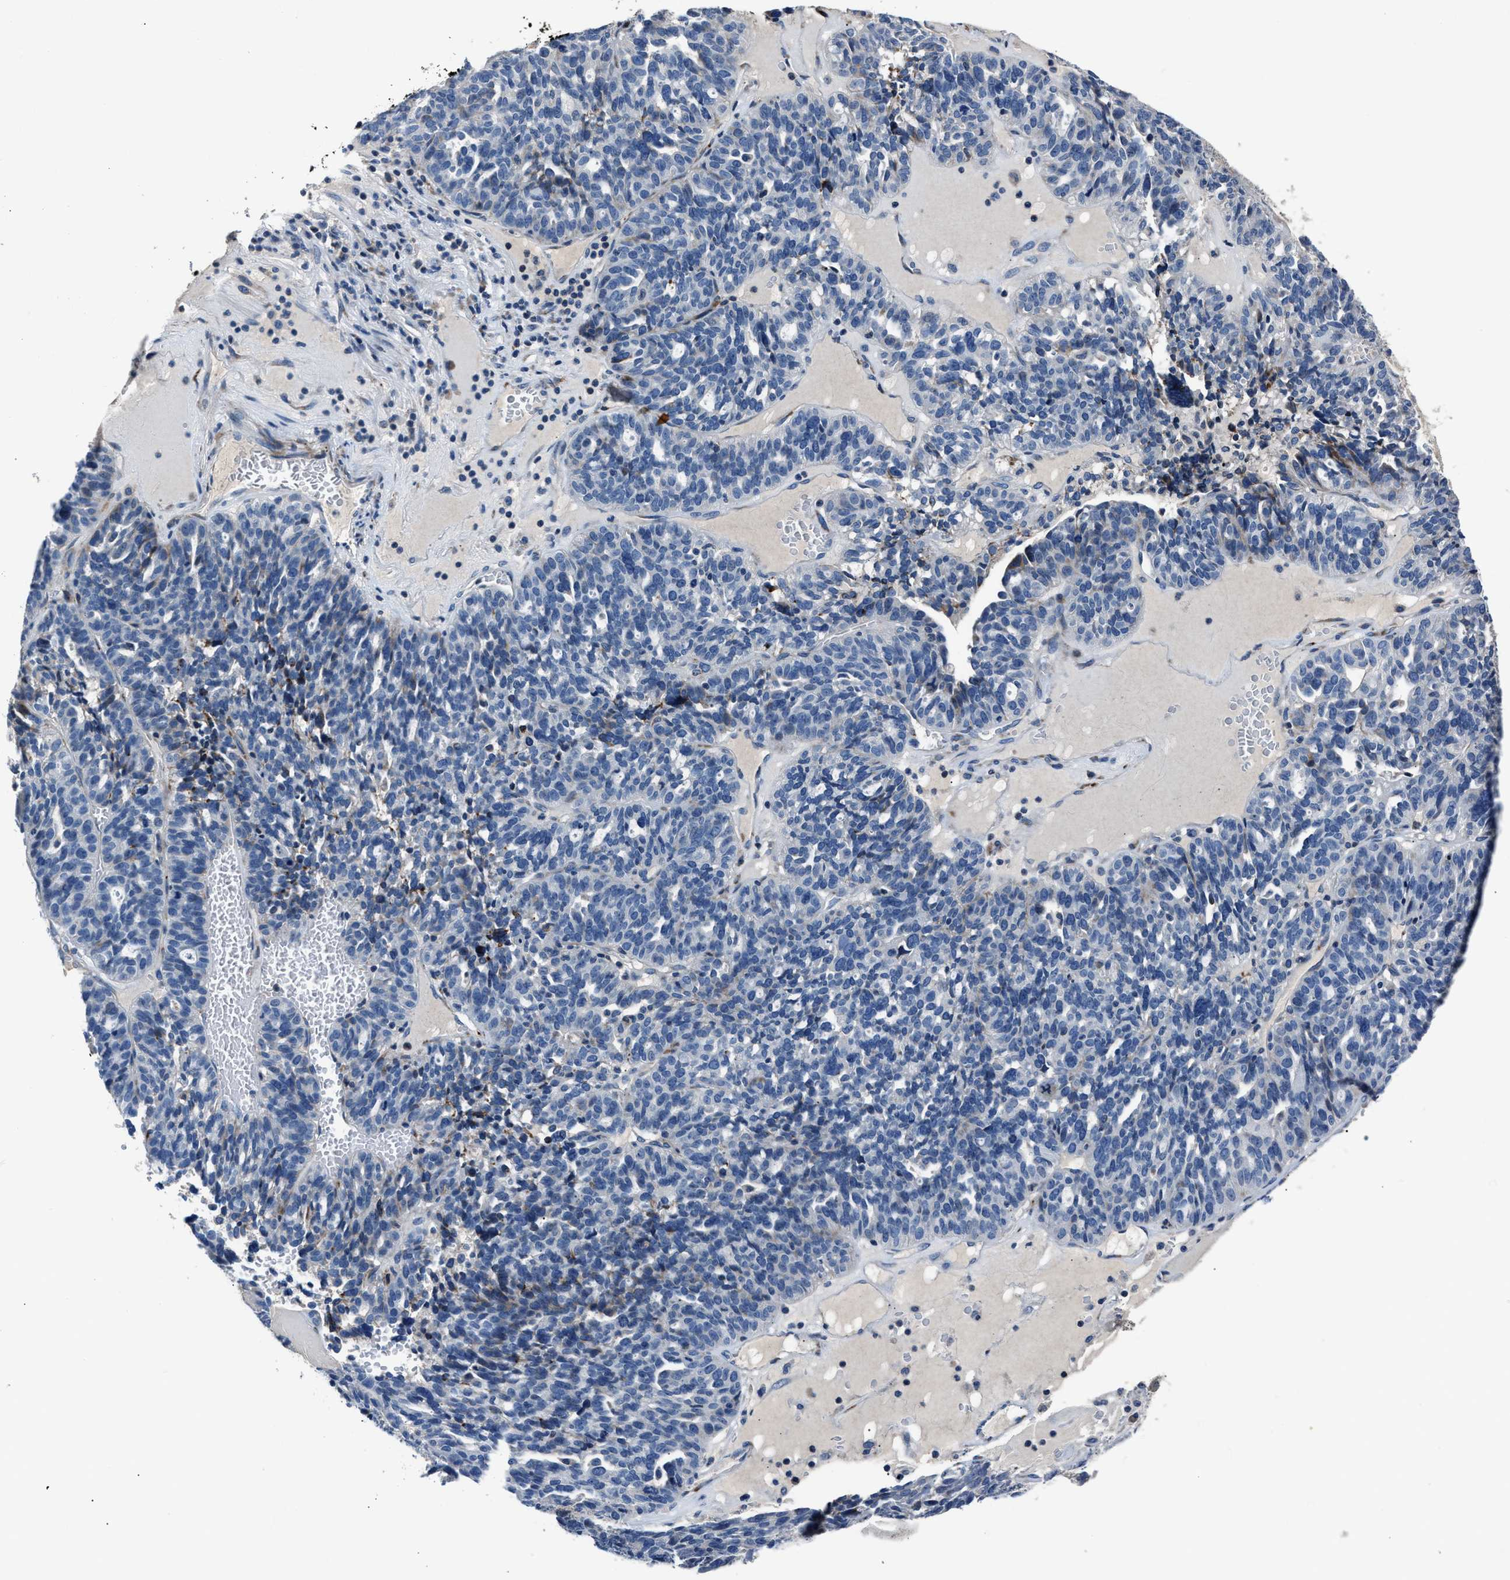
{"staining": {"intensity": "negative", "quantity": "none", "location": "none"}, "tissue": "ovarian cancer", "cell_type": "Tumor cells", "image_type": "cancer", "snomed": [{"axis": "morphology", "description": "Cystadenocarcinoma, serous, NOS"}, {"axis": "topography", "description": "Ovary"}], "caption": "This histopathology image is of serous cystadenocarcinoma (ovarian) stained with immunohistochemistry to label a protein in brown with the nuclei are counter-stained blue. There is no expression in tumor cells.", "gene": "DNAJC24", "patient": {"sex": "female", "age": 59}}